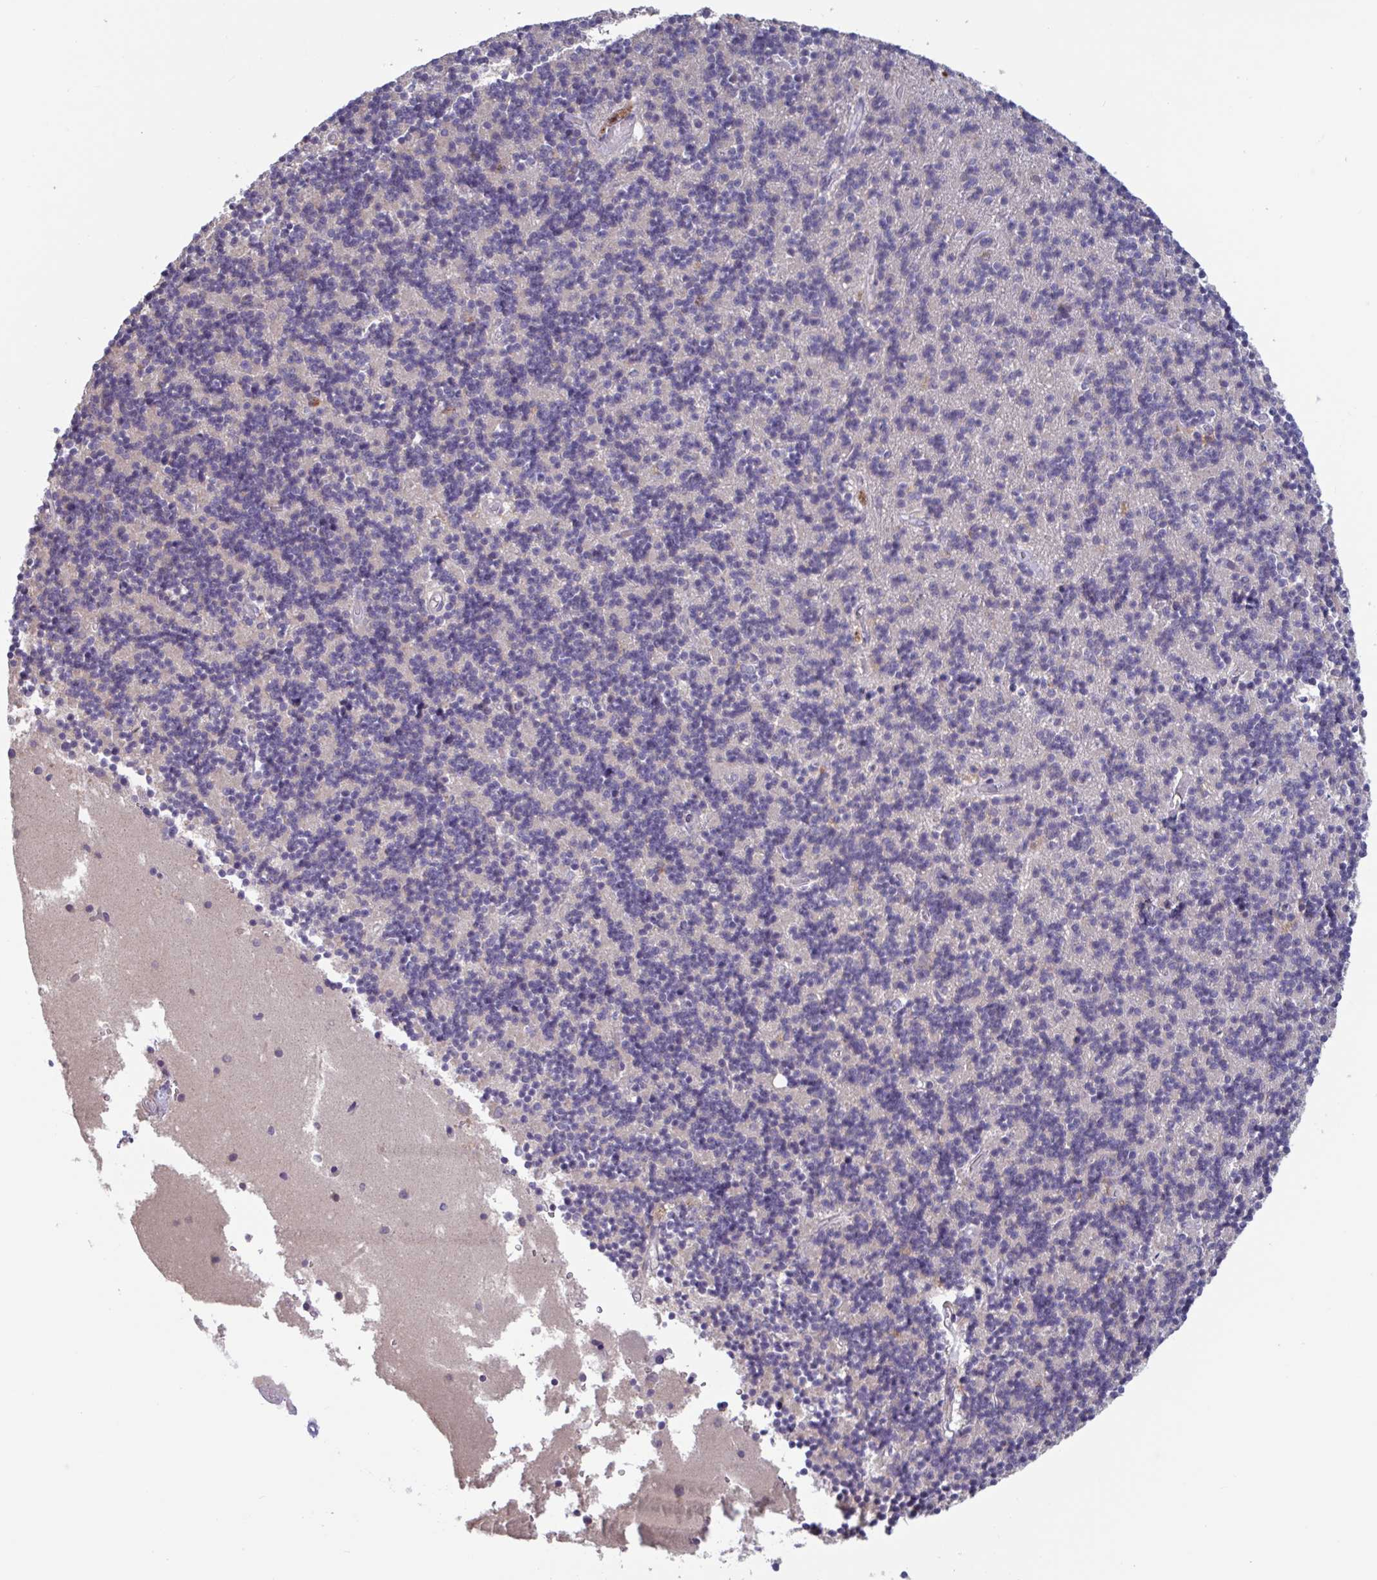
{"staining": {"intensity": "negative", "quantity": "none", "location": "none"}, "tissue": "cerebellum", "cell_type": "Cells in granular layer", "image_type": "normal", "snomed": [{"axis": "morphology", "description": "Normal tissue, NOS"}, {"axis": "topography", "description": "Cerebellum"}], "caption": "Immunohistochemistry photomicrograph of benign human cerebellum stained for a protein (brown), which reveals no positivity in cells in granular layer. The staining was performed using DAB to visualize the protein expression in brown, while the nuclei were stained in blue with hematoxylin (Magnification: 20x).", "gene": "CD1E", "patient": {"sex": "male", "age": 54}}